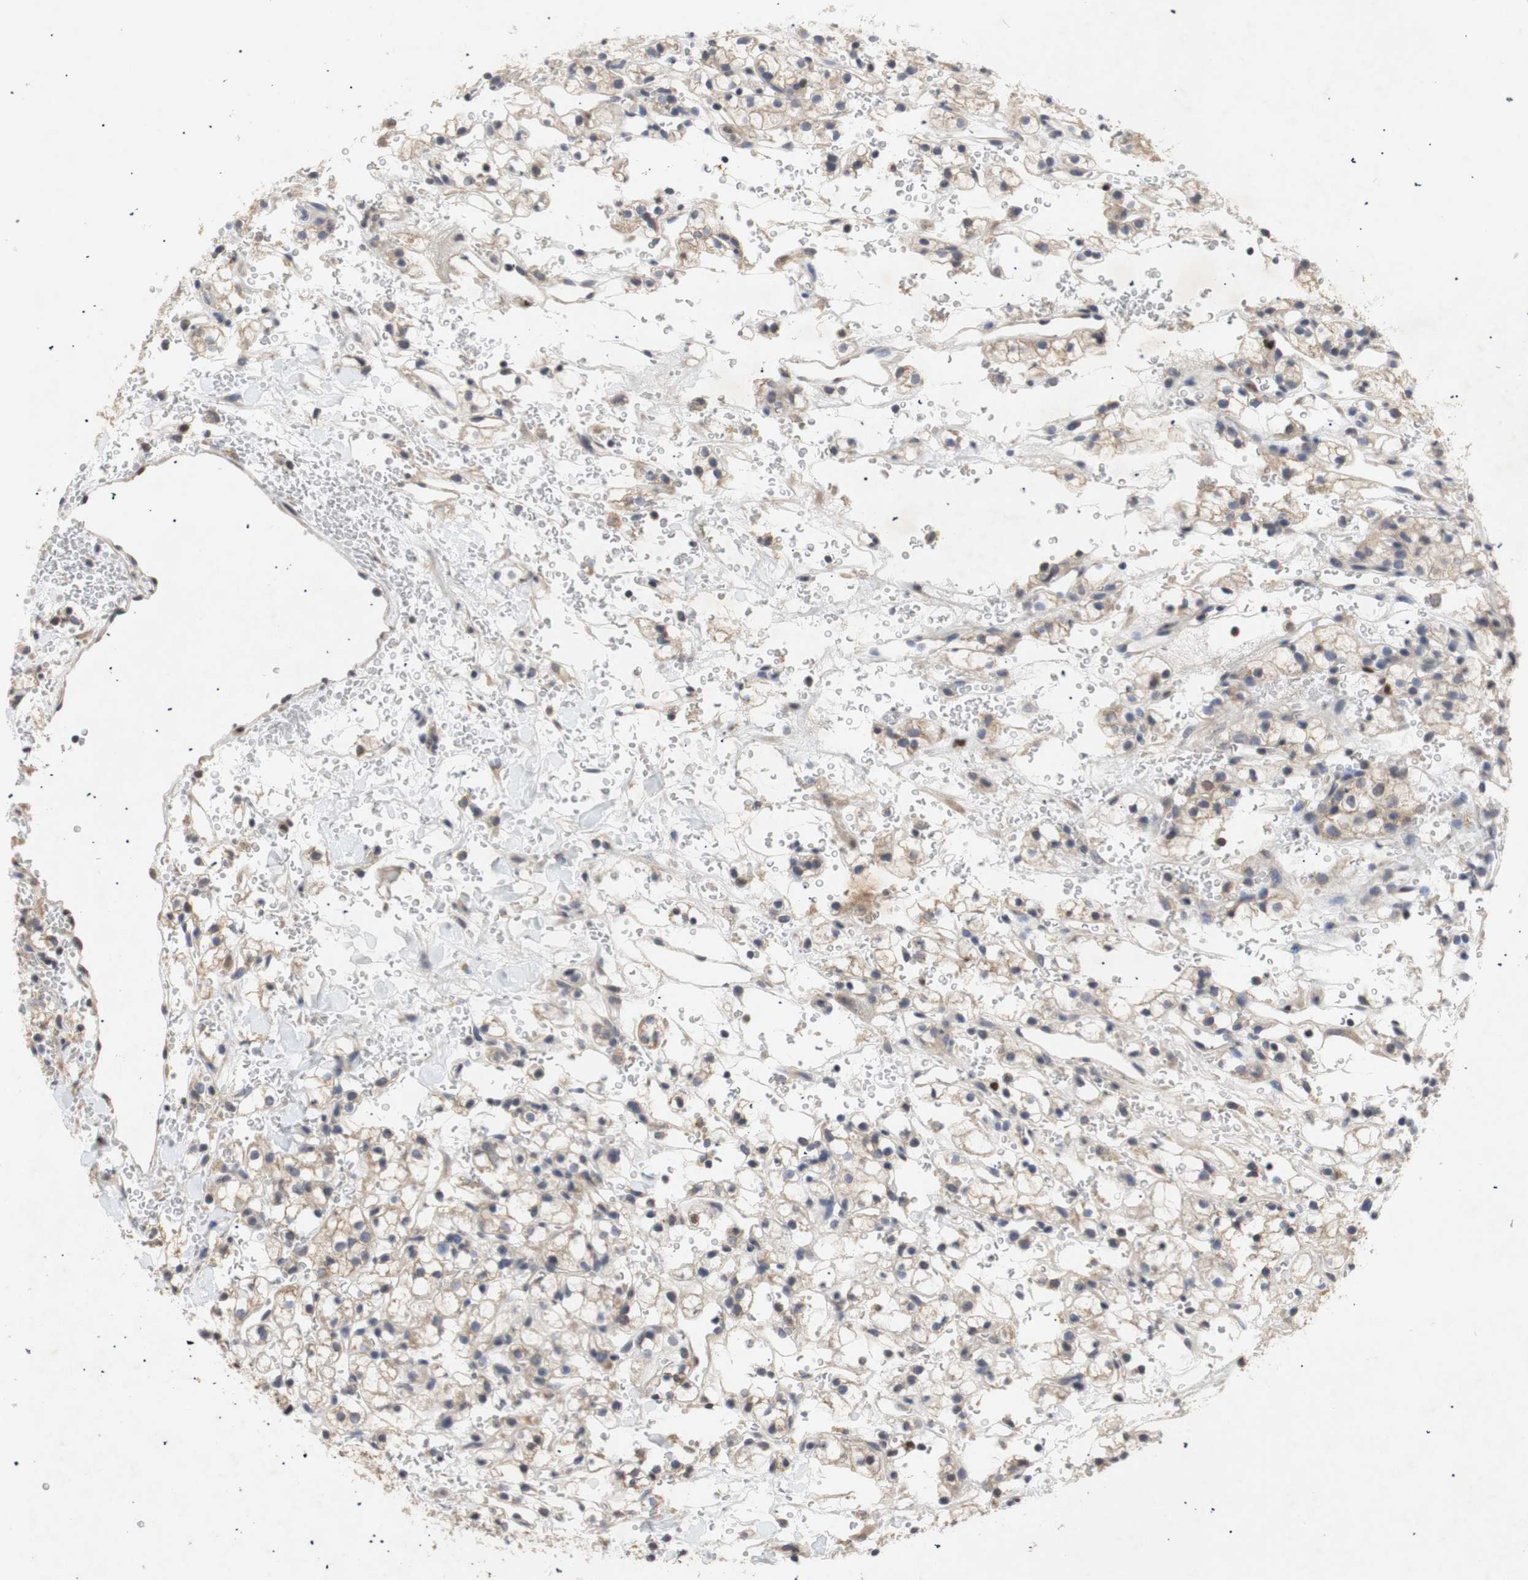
{"staining": {"intensity": "moderate", "quantity": "<25%", "location": "nuclear"}, "tissue": "renal cancer", "cell_type": "Tumor cells", "image_type": "cancer", "snomed": [{"axis": "morphology", "description": "Adenocarcinoma, NOS"}, {"axis": "topography", "description": "Kidney"}], "caption": "DAB immunohistochemical staining of human renal cancer (adenocarcinoma) displays moderate nuclear protein positivity in about <25% of tumor cells.", "gene": "FOSB", "patient": {"sex": "male", "age": 61}}